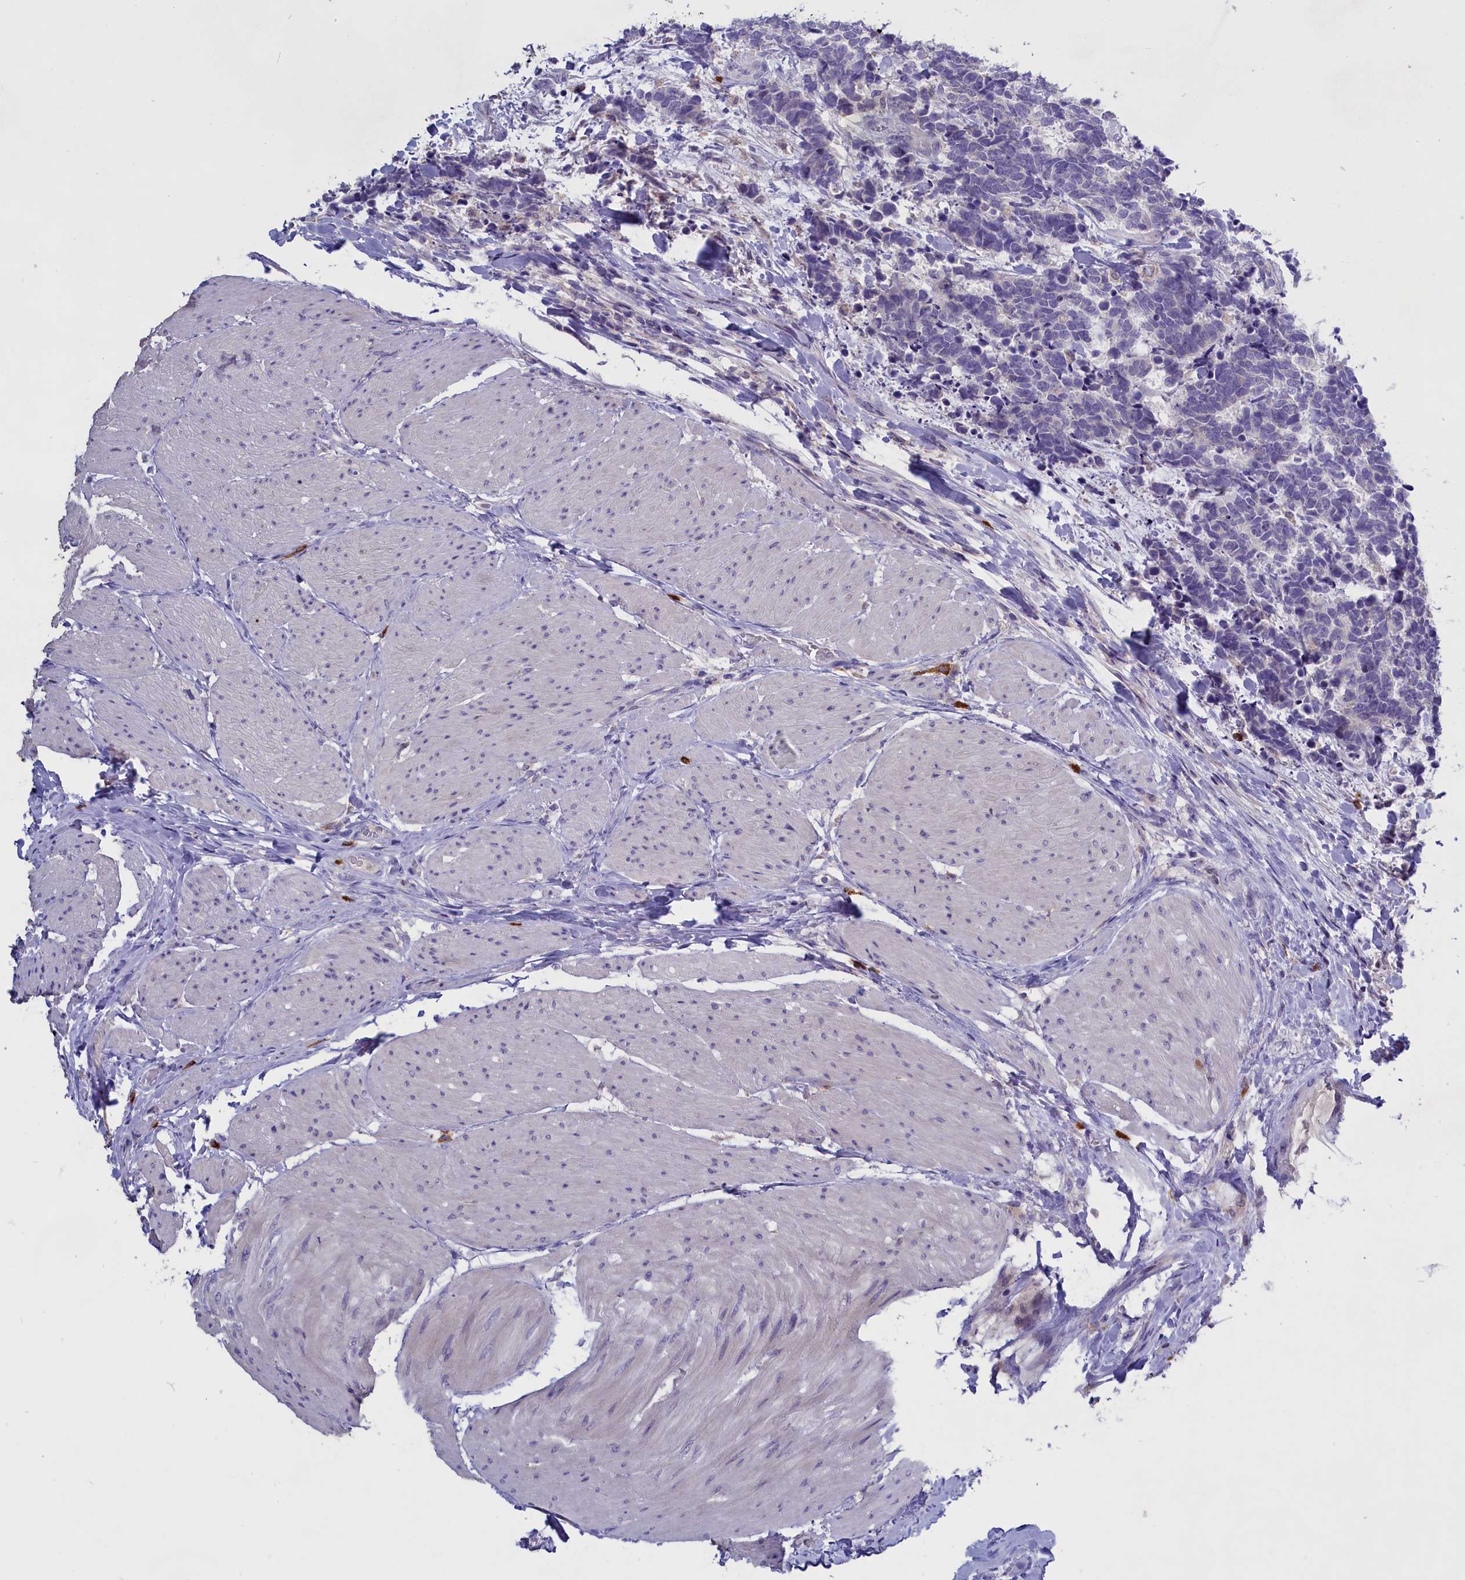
{"staining": {"intensity": "negative", "quantity": "none", "location": "none"}, "tissue": "carcinoid", "cell_type": "Tumor cells", "image_type": "cancer", "snomed": [{"axis": "morphology", "description": "Carcinoma, NOS"}, {"axis": "morphology", "description": "Carcinoid, malignant, NOS"}, {"axis": "topography", "description": "Urinary bladder"}], "caption": "An image of human carcinoid is negative for staining in tumor cells. (DAB immunohistochemistry (IHC) visualized using brightfield microscopy, high magnification).", "gene": "ENPP6", "patient": {"sex": "male", "age": 57}}